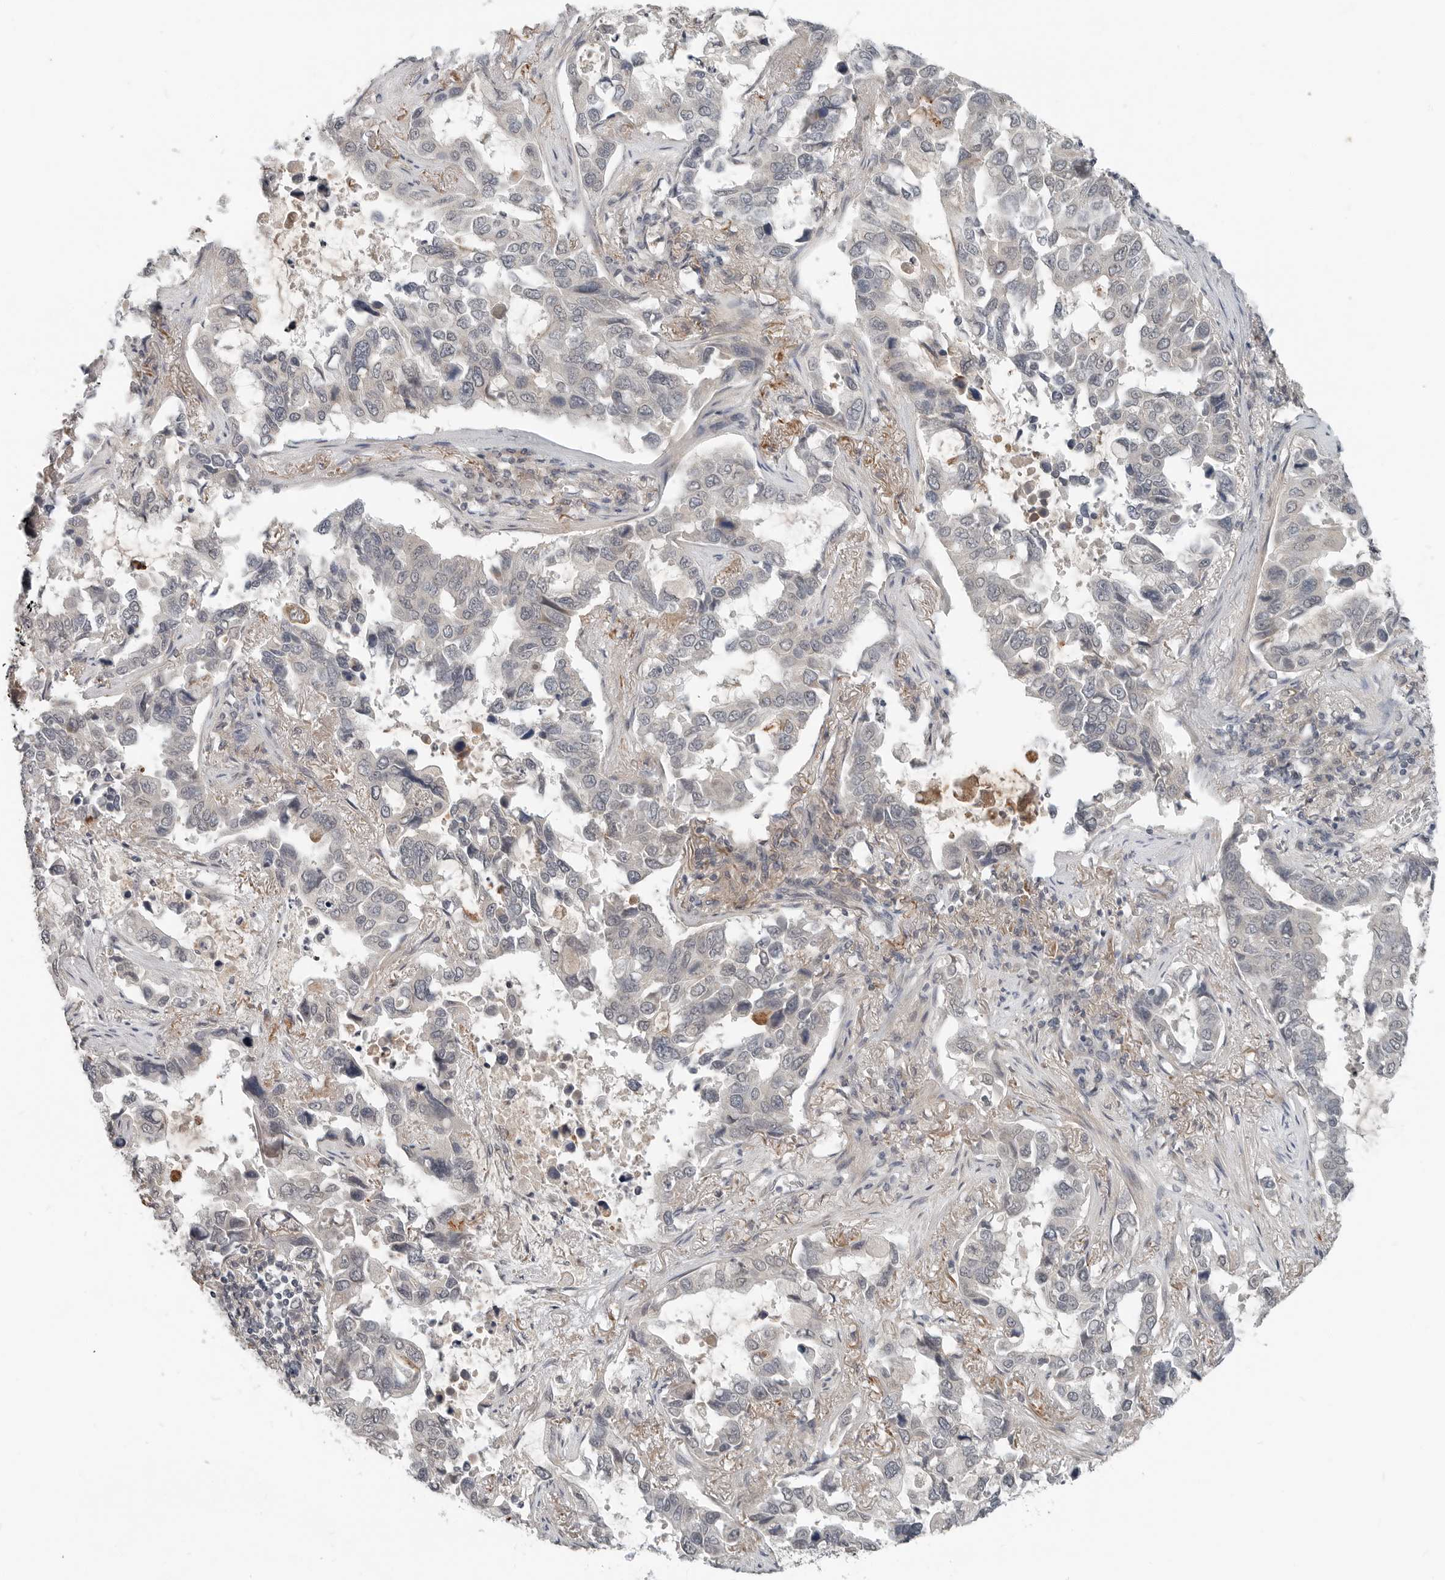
{"staining": {"intensity": "negative", "quantity": "none", "location": "none"}, "tissue": "lung cancer", "cell_type": "Tumor cells", "image_type": "cancer", "snomed": [{"axis": "morphology", "description": "Squamous cell carcinoma, NOS"}, {"axis": "topography", "description": "Lung"}], "caption": "High power microscopy photomicrograph of an IHC micrograph of lung cancer (squamous cell carcinoma), revealing no significant staining in tumor cells. (DAB (3,3'-diaminobenzidine) immunohistochemistry visualized using brightfield microscopy, high magnification).", "gene": "FCRLB", "patient": {"sex": "male", "age": 66}}